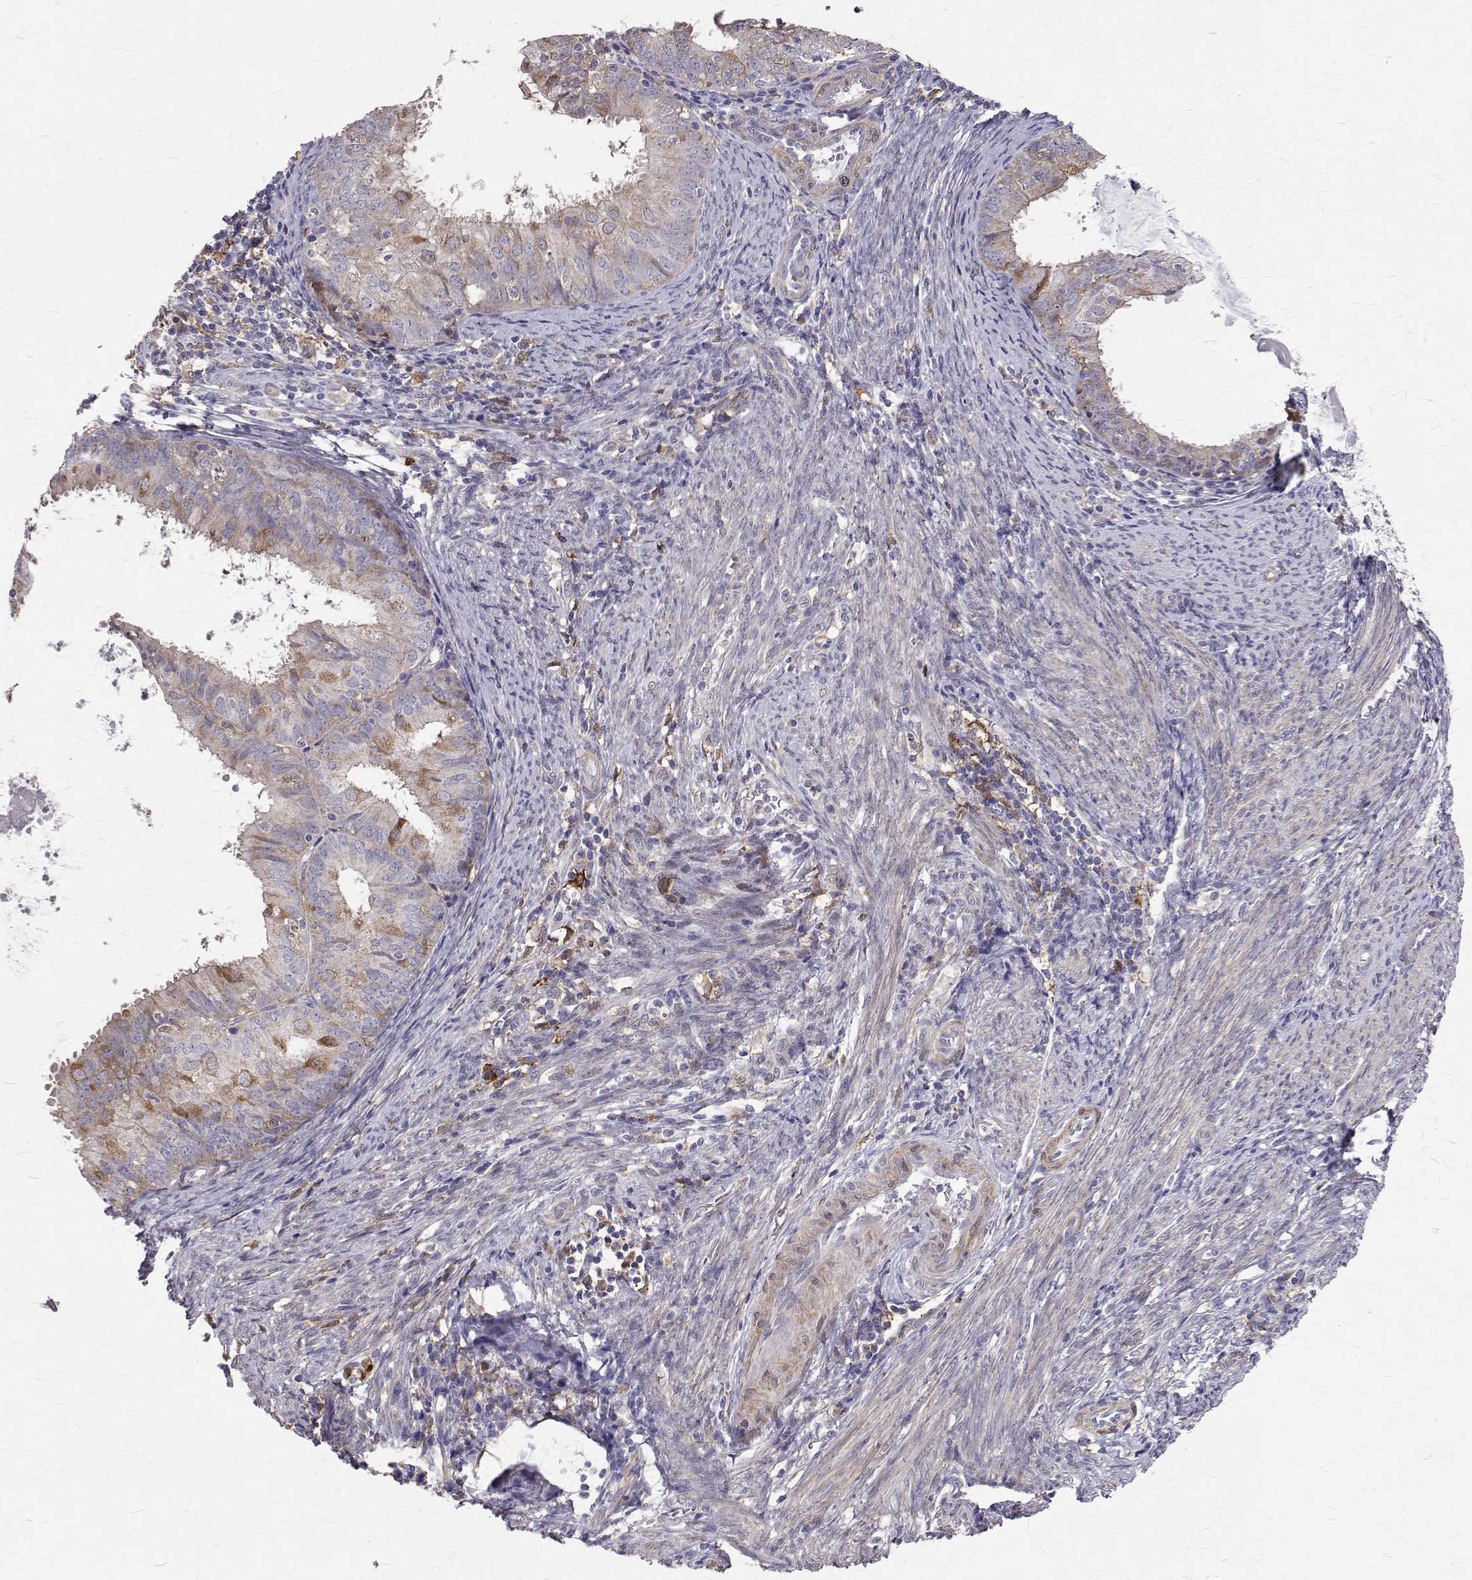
{"staining": {"intensity": "moderate", "quantity": "<25%", "location": "cytoplasmic/membranous"}, "tissue": "endometrial cancer", "cell_type": "Tumor cells", "image_type": "cancer", "snomed": [{"axis": "morphology", "description": "Adenocarcinoma, NOS"}, {"axis": "topography", "description": "Endometrium"}], "caption": "DAB (3,3'-diaminobenzidine) immunohistochemical staining of endometrial adenocarcinoma reveals moderate cytoplasmic/membranous protein positivity in approximately <25% of tumor cells.", "gene": "CCDC89", "patient": {"sex": "female", "age": 57}}